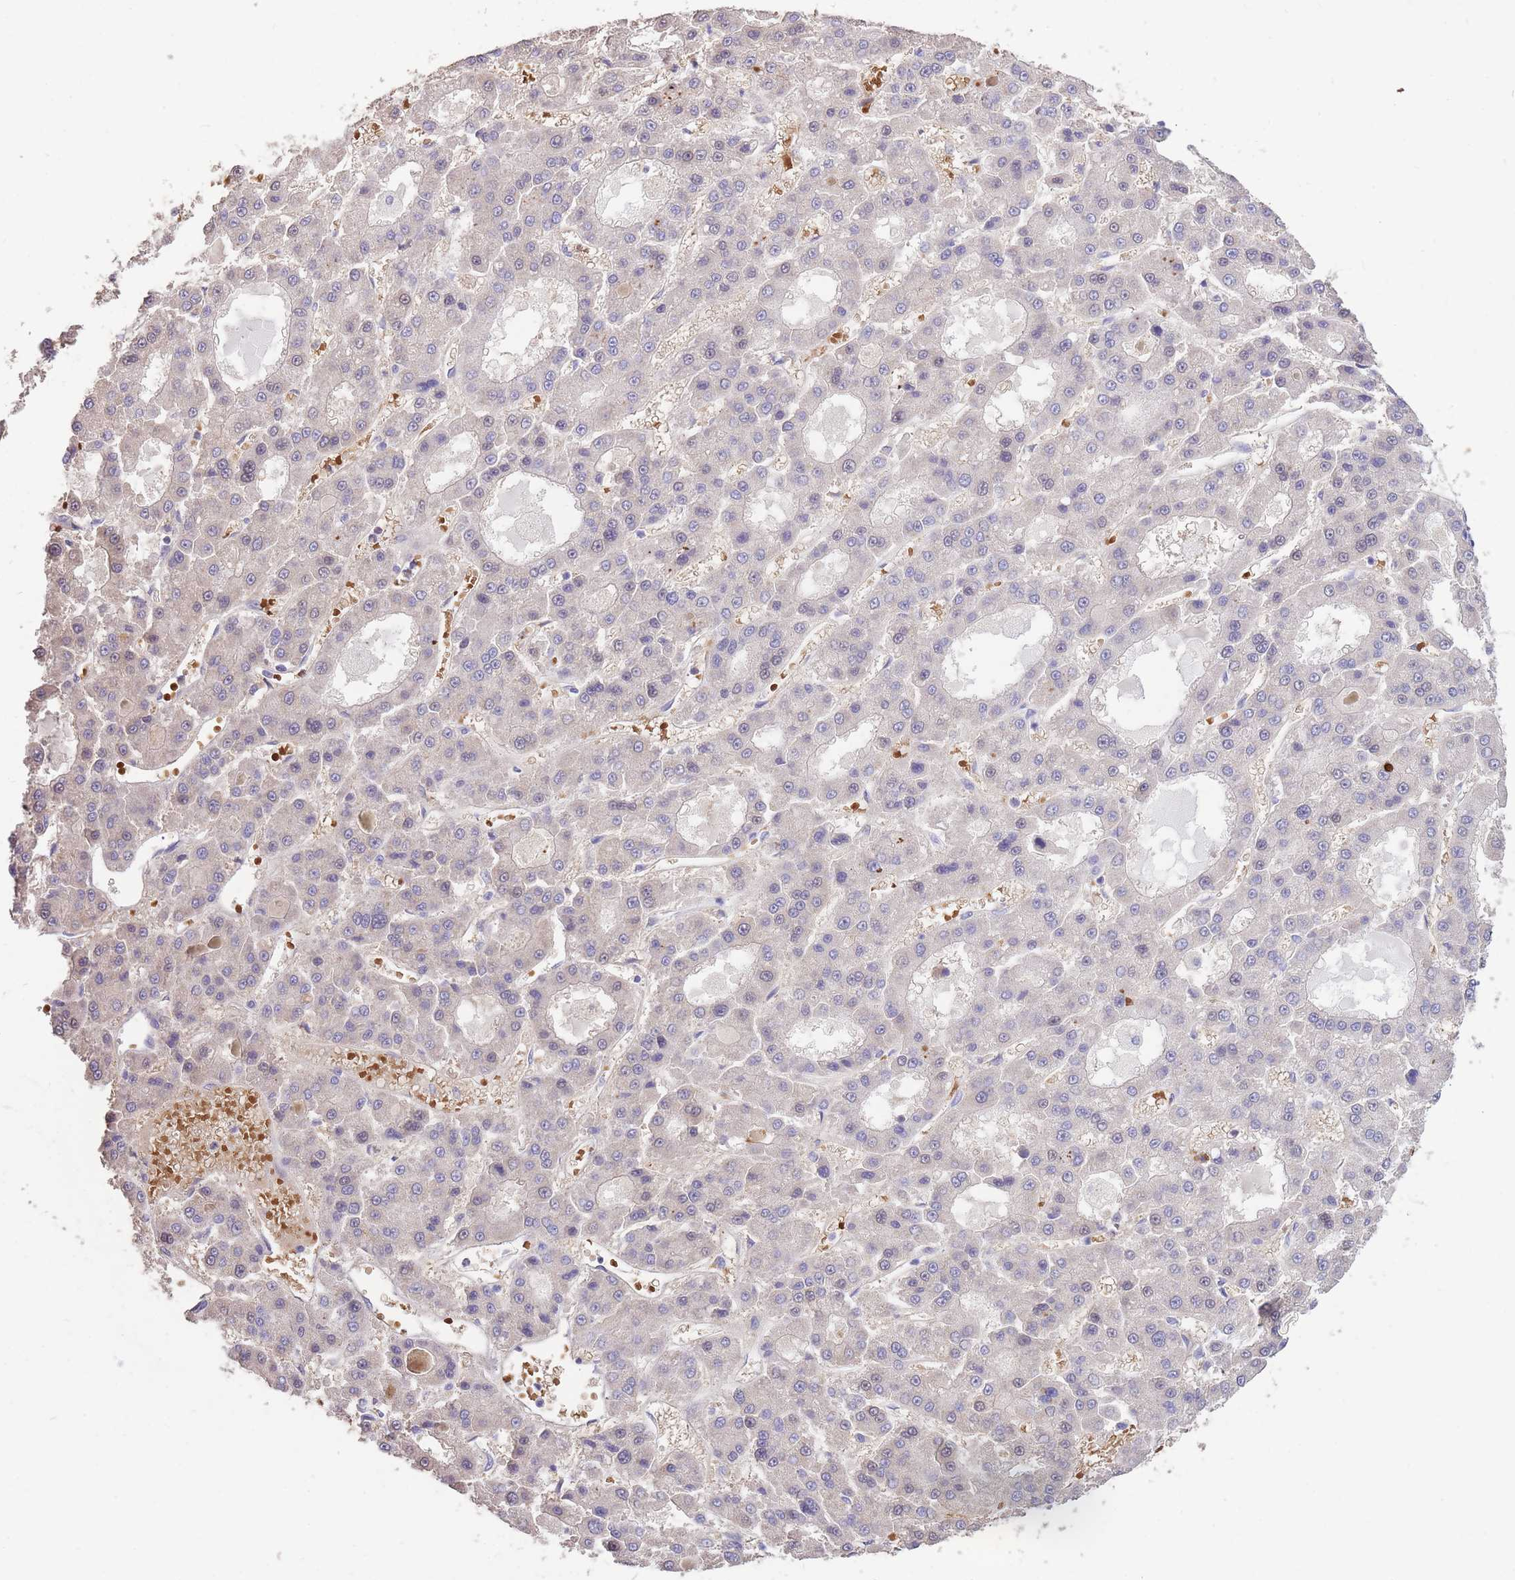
{"staining": {"intensity": "negative", "quantity": "none", "location": "none"}, "tissue": "liver cancer", "cell_type": "Tumor cells", "image_type": "cancer", "snomed": [{"axis": "morphology", "description": "Carcinoma, Hepatocellular, NOS"}, {"axis": "topography", "description": "Liver"}], "caption": "Tumor cells show no significant expression in liver cancer. (DAB IHC visualized using brightfield microscopy, high magnification).", "gene": "ANKRD53", "patient": {"sex": "male", "age": 70}}